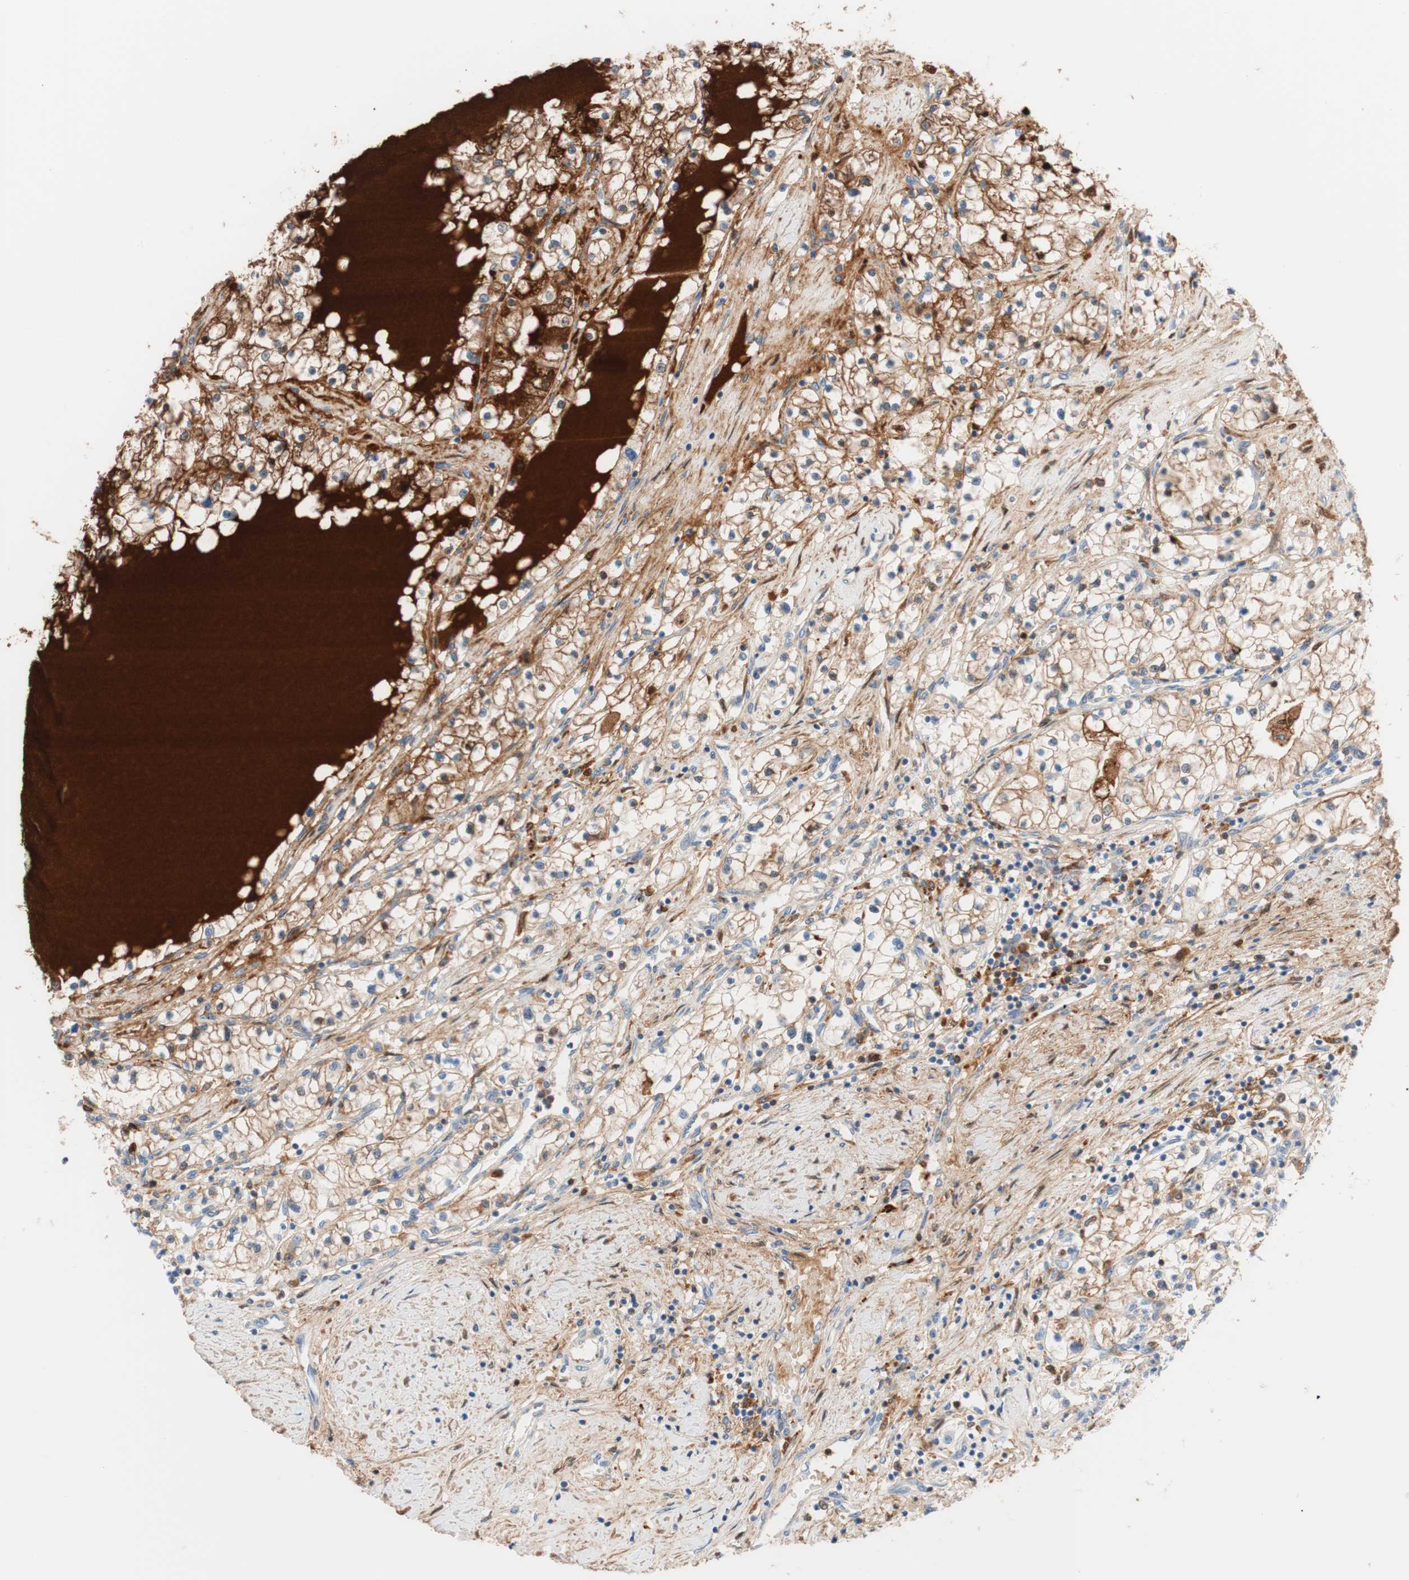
{"staining": {"intensity": "moderate", "quantity": ">75%", "location": "cytoplasmic/membranous"}, "tissue": "renal cancer", "cell_type": "Tumor cells", "image_type": "cancer", "snomed": [{"axis": "morphology", "description": "Adenocarcinoma, NOS"}, {"axis": "topography", "description": "Kidney"}], "caption": "Renal cancer stained with a brown dye demonstrates moderate cytoplasmic/membranous positive expression in about >75% of tumor cells.", "gene": "RBP4", "patient": {"sex": "male", "age": 68}}